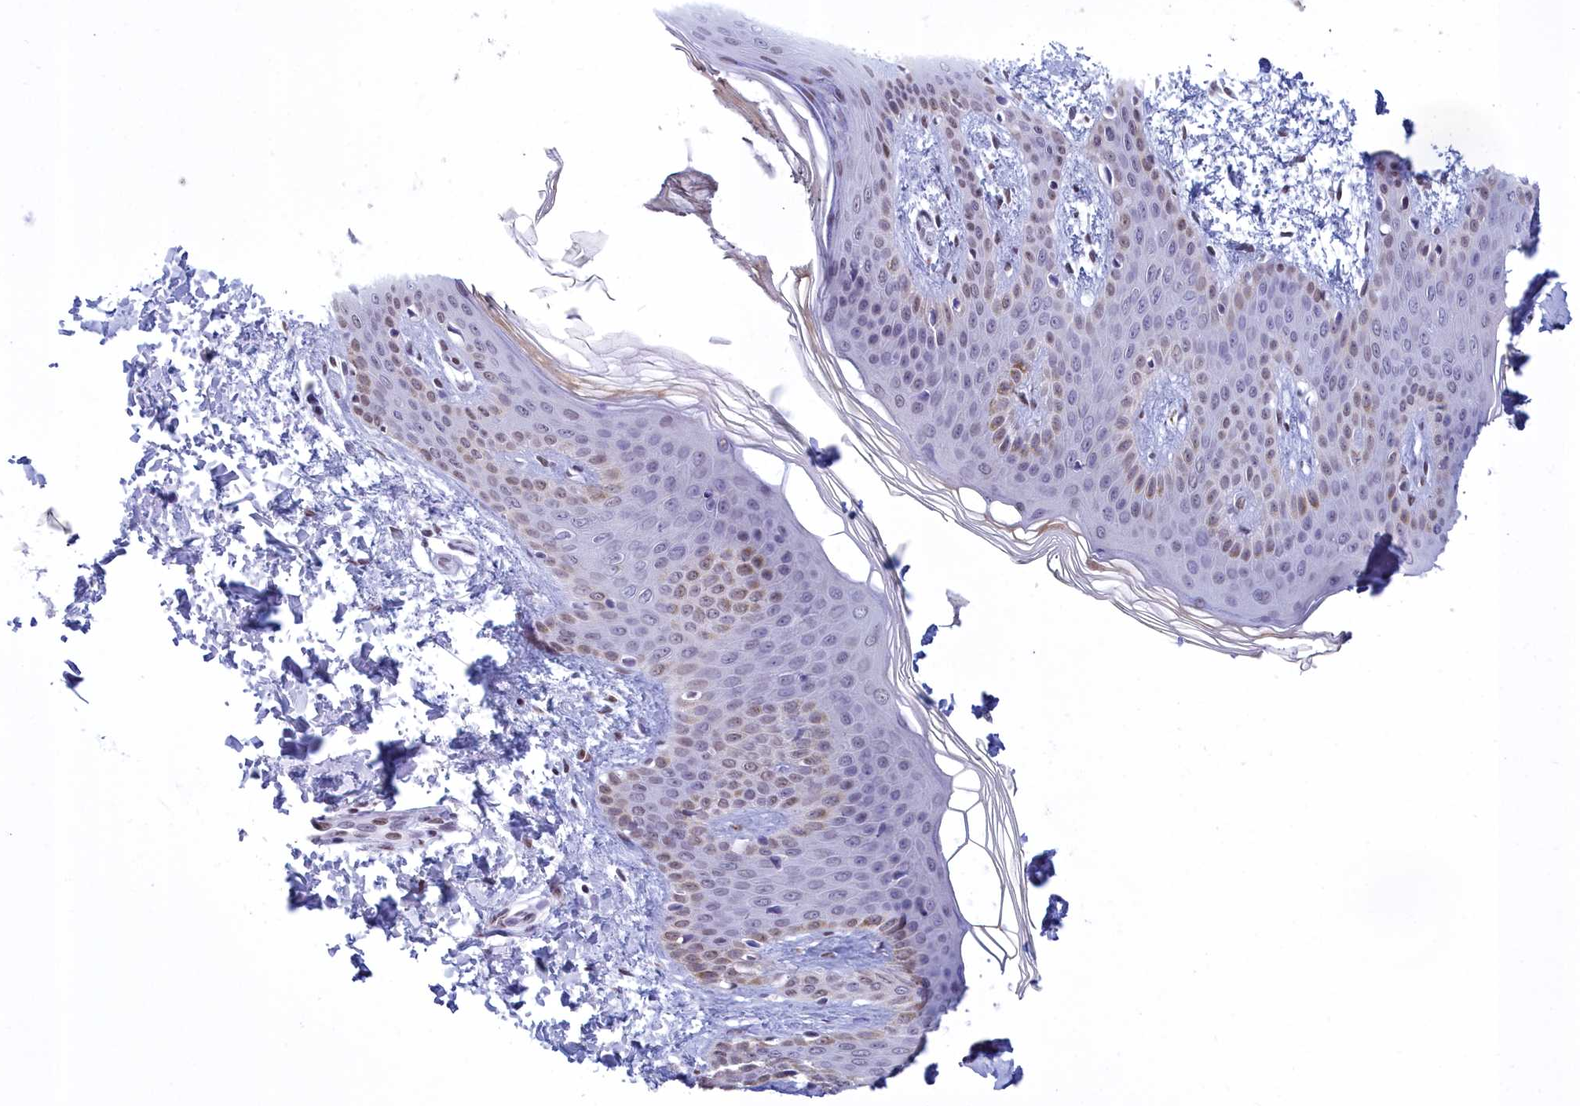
{"staining": {"intensity": "moderate", "quantity": "25%-75%", "location": "nuclear"}, "tissue": "skin", "cell_type": "Fibroblasts", "image_type": "normal", "snomed": [{"axis": "morphology", "description": "Normal tissue, NOS"}, {"axis": "topography", "description": "Skin"}], "caption": "A high-resolution micrograph shows IHC staining of unremarkable skin, which reveals moderate nuclear positivity in approximately 25%-75% of fibroblasts. Nuclei are stained in blue.", "gene": "CDC26", "patient": {"sex": "male", "age": 36}}